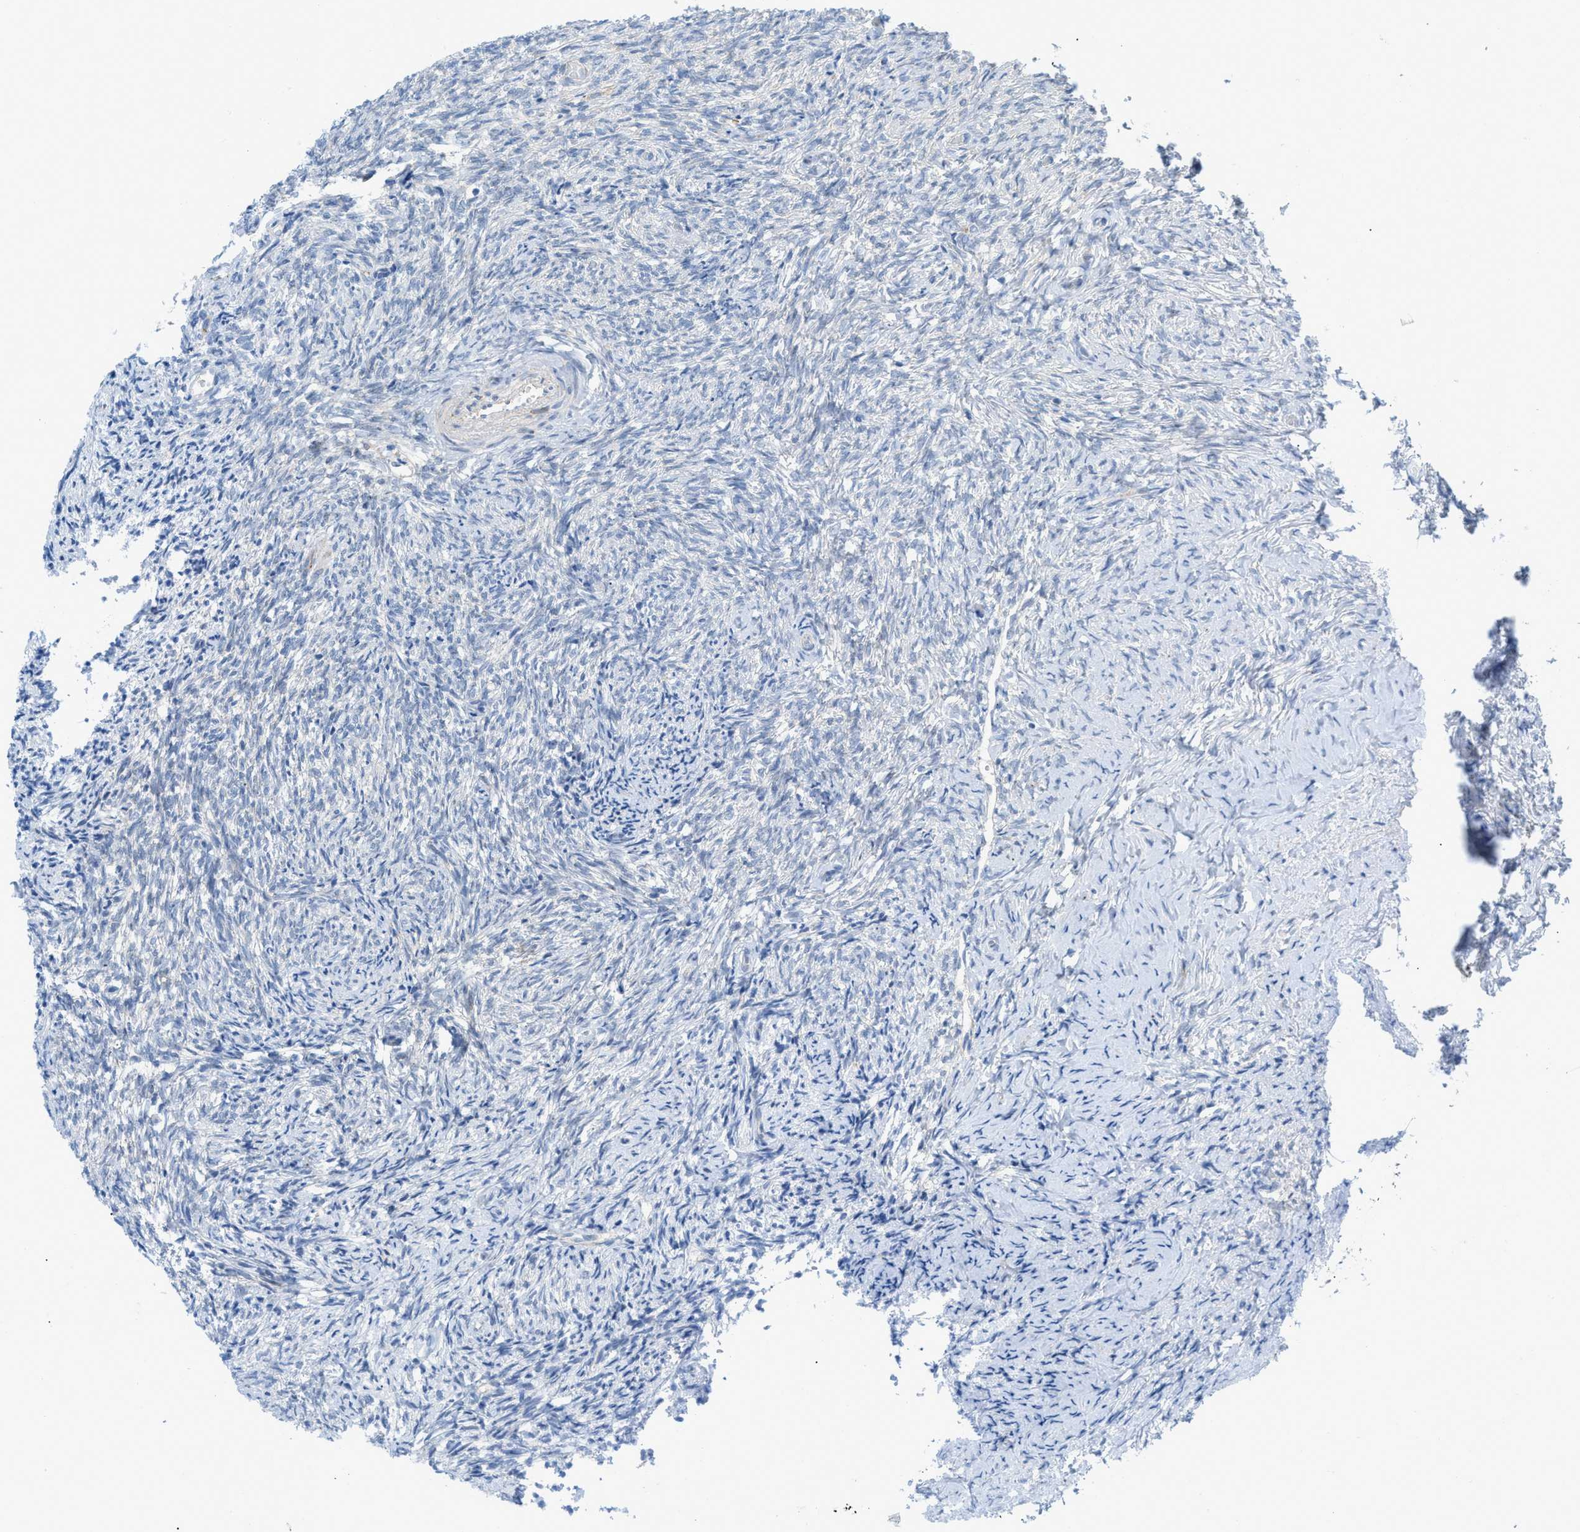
{"staining": {"intensity": "negative", "quantity": "none", "location": "none"}, "tissue": "ovary", "cell_type": "Ovarian stroma cells", "image_type": "normal", "snomed": [{"axis": "morphology", "description": "Normal tissue, NOS"}, {"axis": "topography", "description": "Ovary"}], "caption": "This is a photomicrograph of immunohistochemistry (IHC) staining of benign ovary, which shows no staining in ovarian stroma cells. Nuclei are stained in blue.", "gene": "RBBP9", "patient": {"sex": "female", "age": 41}}